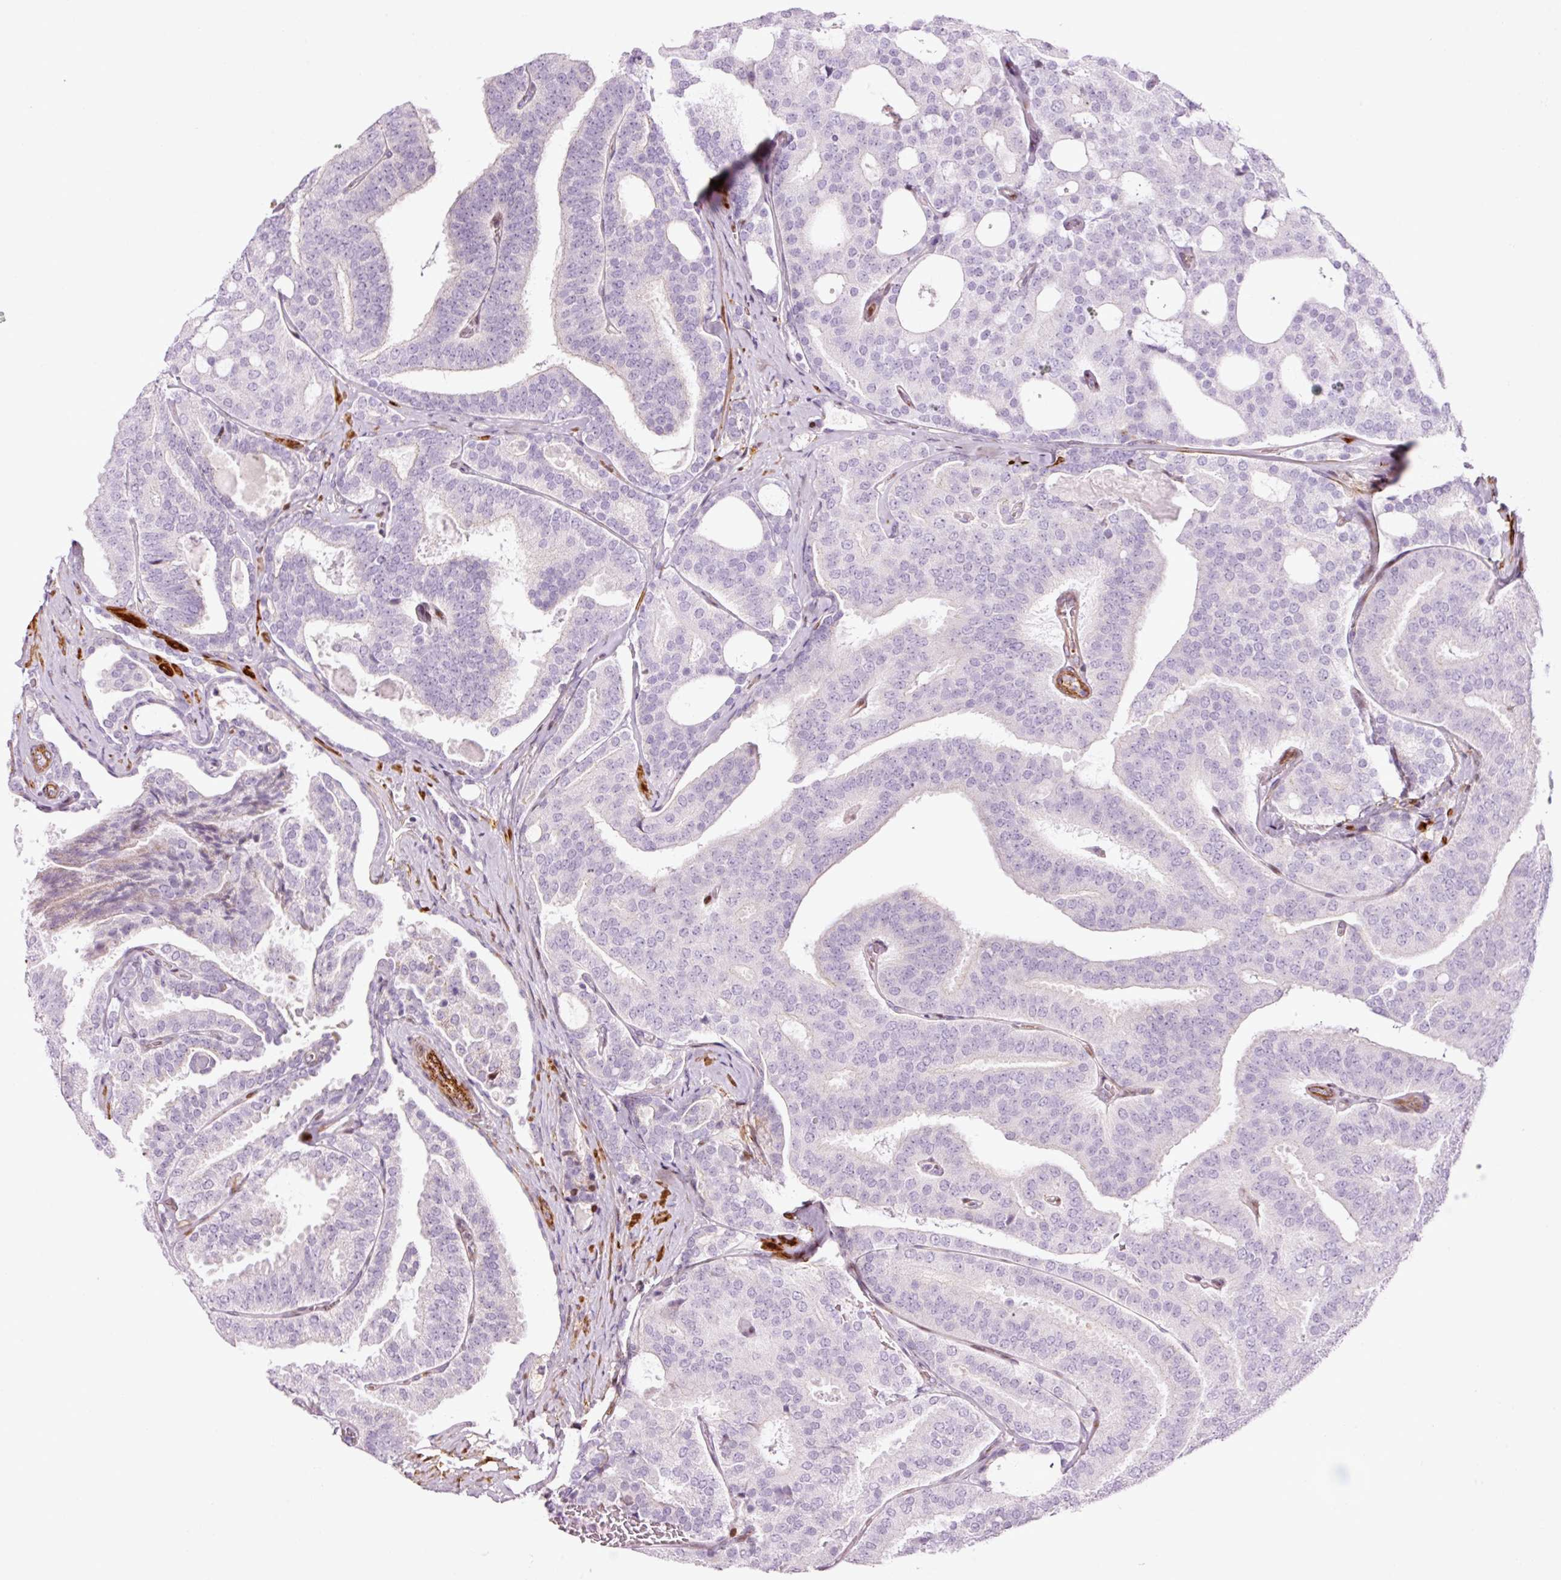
{"staining": {"intensity": "negative", "quantity": "none", "location": "none"}, "tissue": "prostate cancer", "cell_type": "Tumor cells", "image_type": "cancer", "snomed": [{"axis": "morphology", "description": "Adenocarcinoma, High grade"}, {"axis": "topography", "description": "Prostate"}], "caption": "Human prostate cancer (adenocarcinoma (high-grade)) stained for a protein using immunohistochemistry (IHC) displays no expression in tumor cells.", "gene": "ANKRD20A1", "patient": {"sex": "male", "age": 65}}